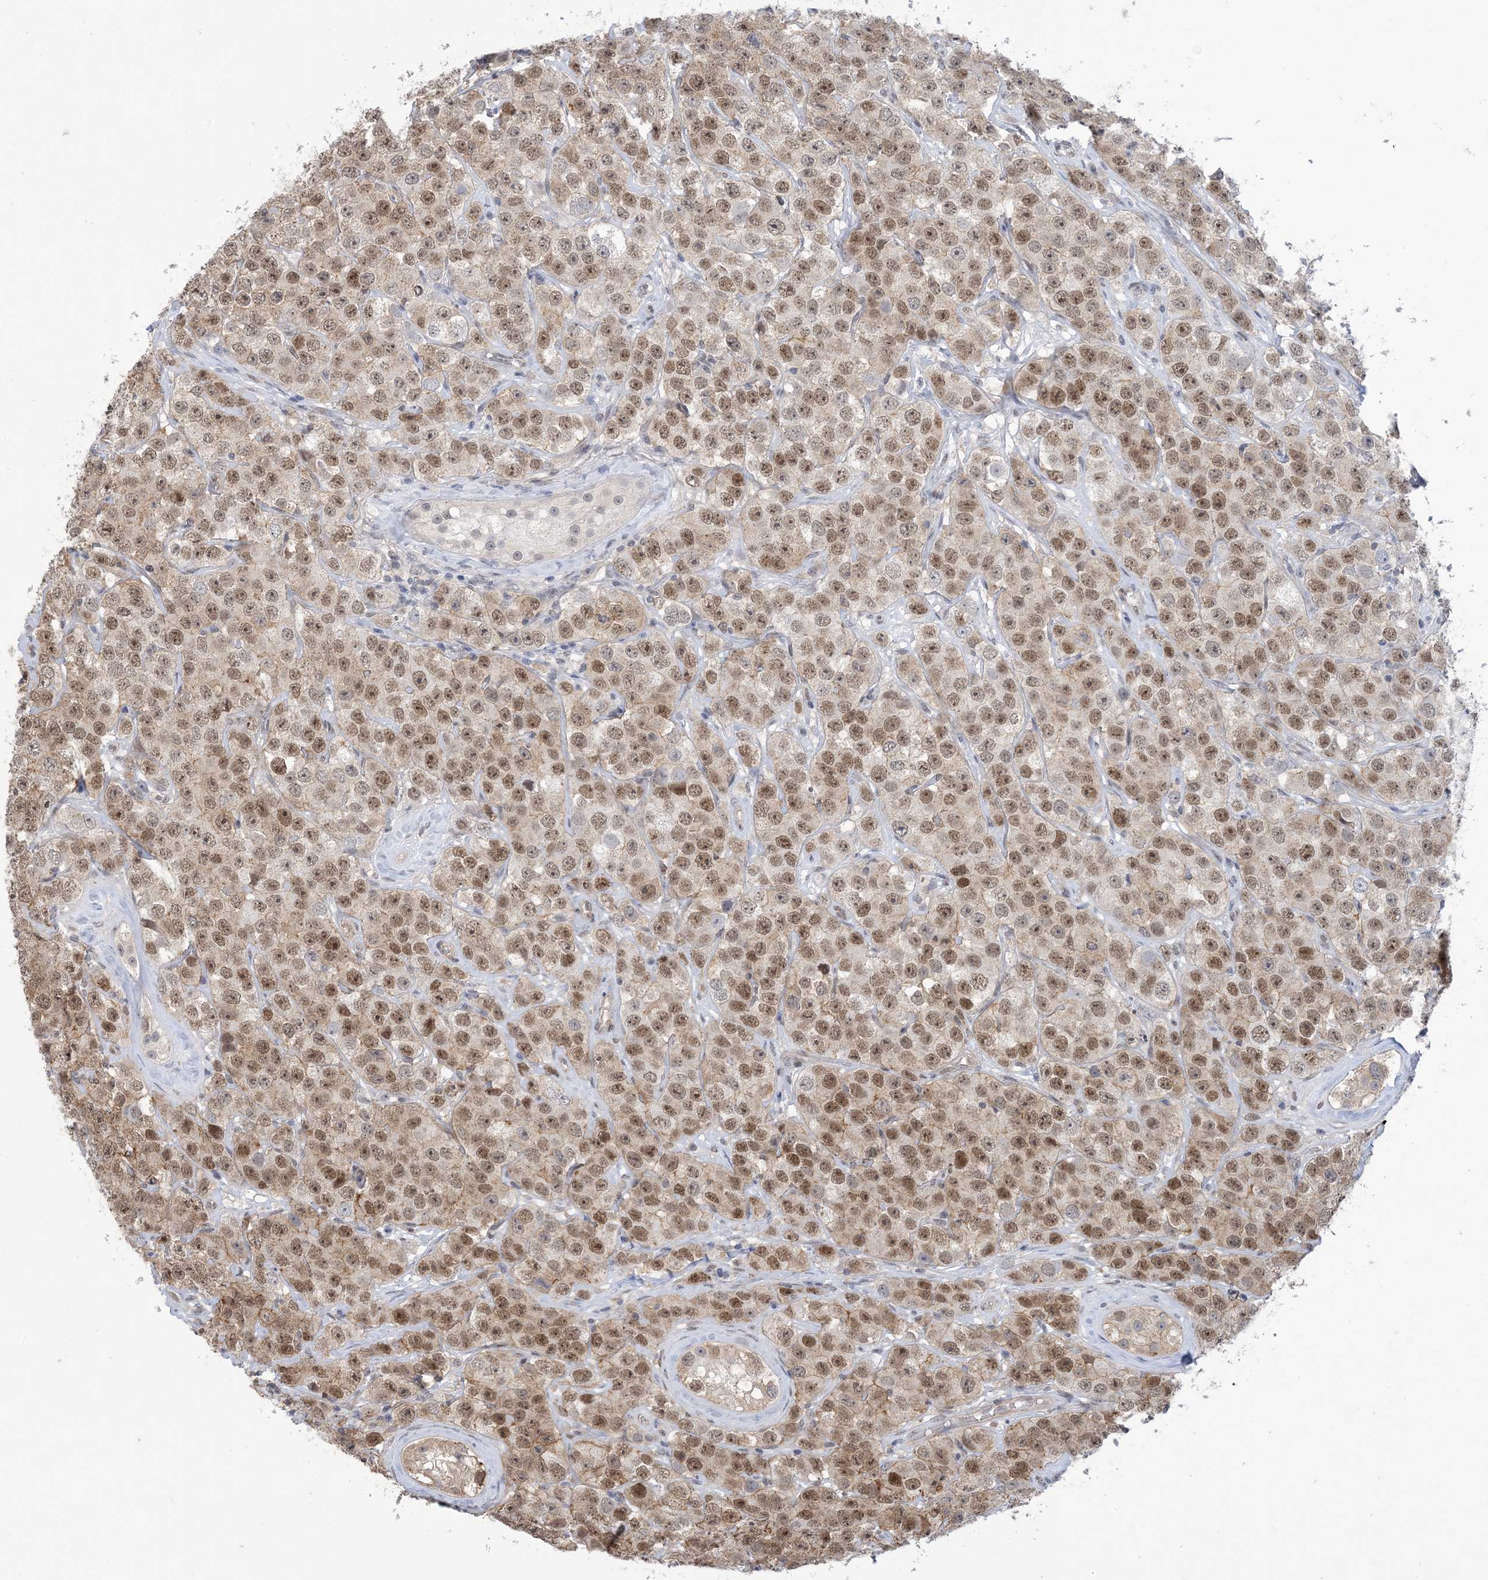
{"staining": {"intensity": "moderate", "quantity": ">75%", "location": "nuclear"}, "tissue": "testis cancer", "cell_type": "Tumor cells", "image_type": "cancer", "snomed": [{"axis": "morphology", "description": "Seminoma, NOS"}, {"axis": "topography", "description": "Testis"}], "caption": "Immunohistochemical staining of human testis seminoma shows medium levels of moderate nuclear protein staining in approximately >75% of tumor cells.", "gene": "ZNF8", "patient": {"sex": "male", "age": 28}}